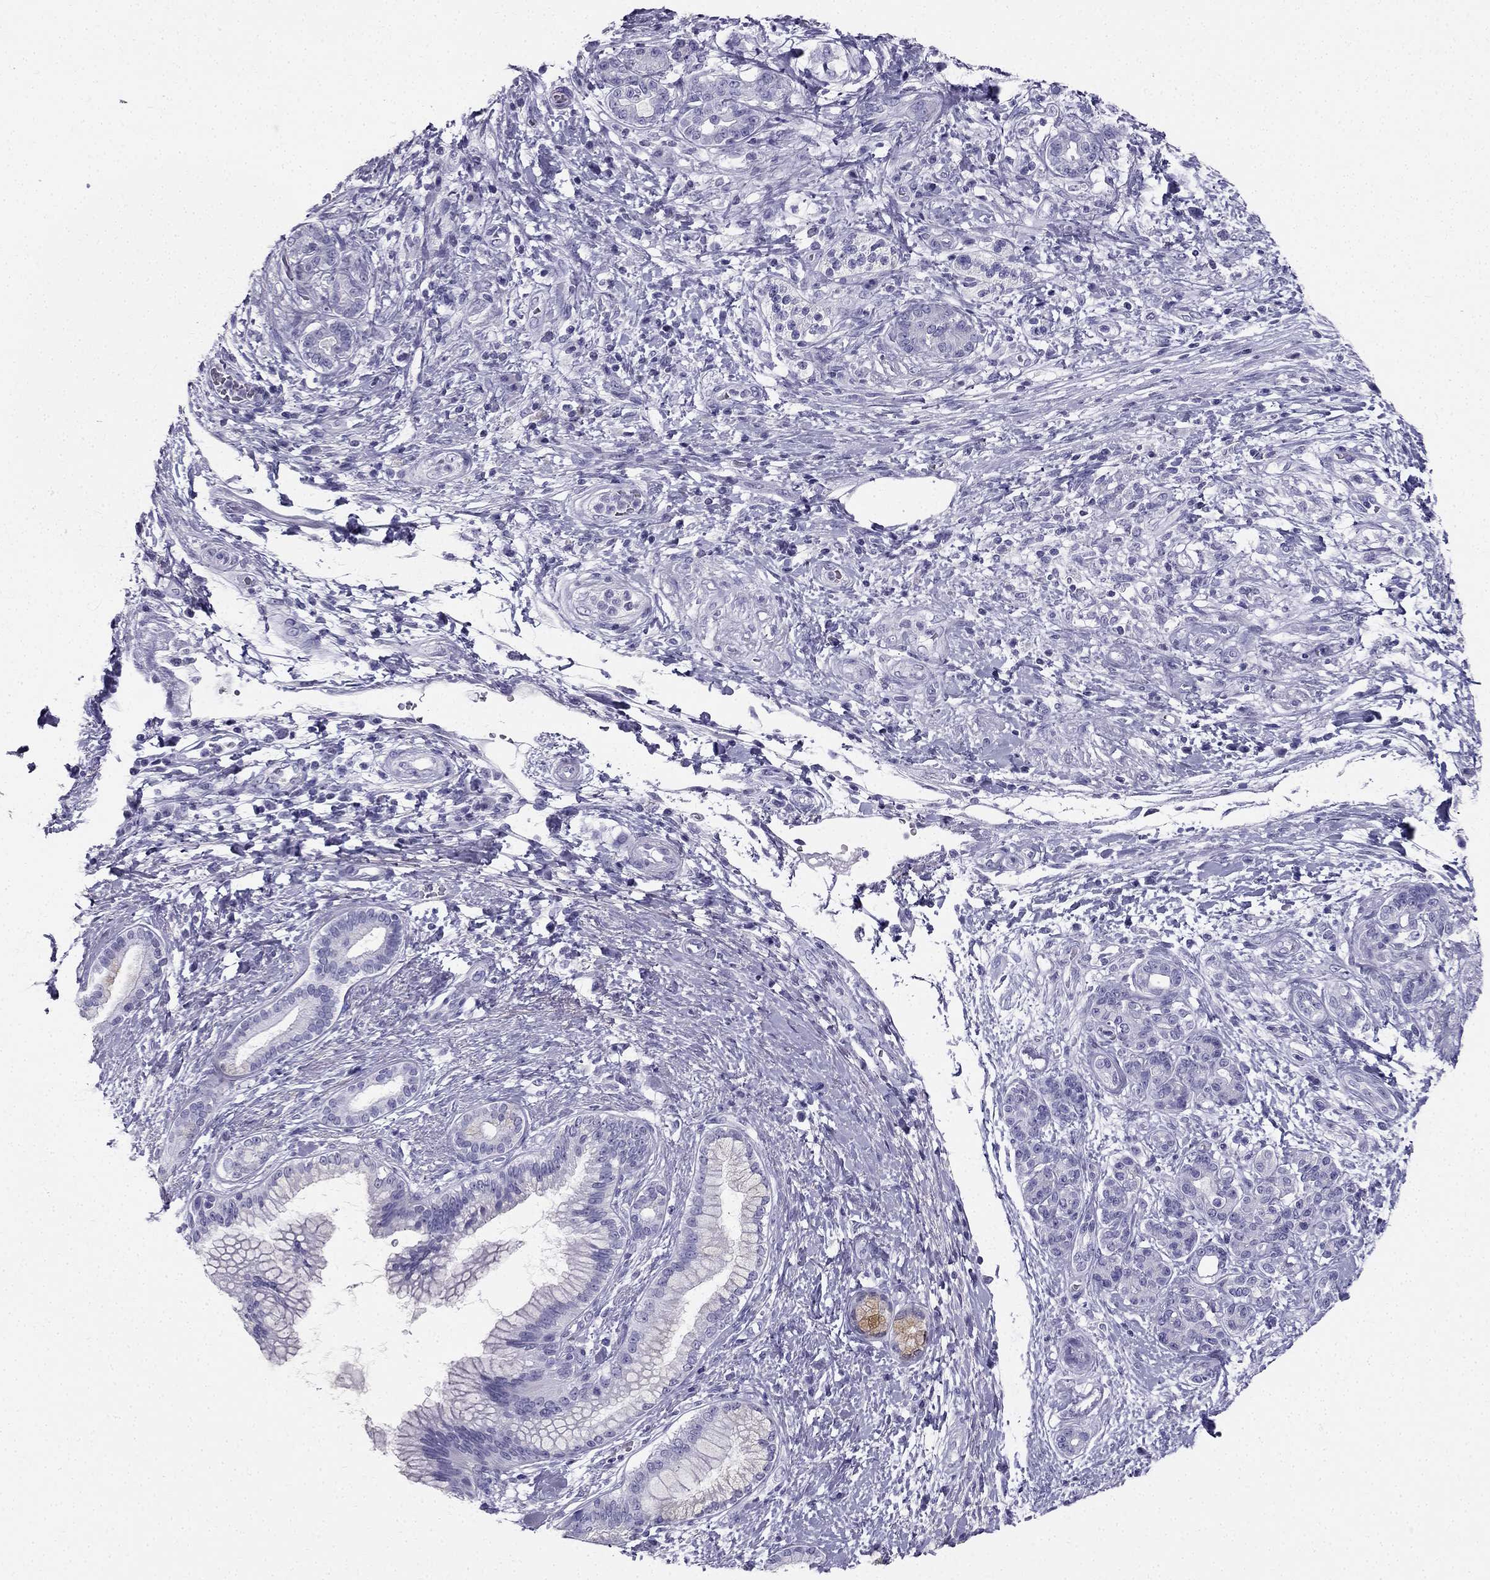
{"staining": {"intensity": "strong", "quantity": "<25%", "location": "cytoplasmic/membranous"}, "tissue": "pancreatic cancer", "cell_type": "Tumor cells", "image_type": "cancer", "snomed": [{"axis": "morphology", "description": "Adenocarcinoma, NOS"}, {"axis": "topography", "description": "Pancreas"}], "caption": "The histopathology image displays immunohistochemical staining of pancreatic cancer (adenocarcinoma). There is strong cytoplasmic/membranous staining is seen in about <25% of tumor cells. The protein is stained brown, and the nuclei are stained in blue (DAB (3,3'-diaminobenzidine) IHC with brightfield microscopy, high magnification).", "gene": "TFF3", "patient": {"sex": "female", "age": 73}}